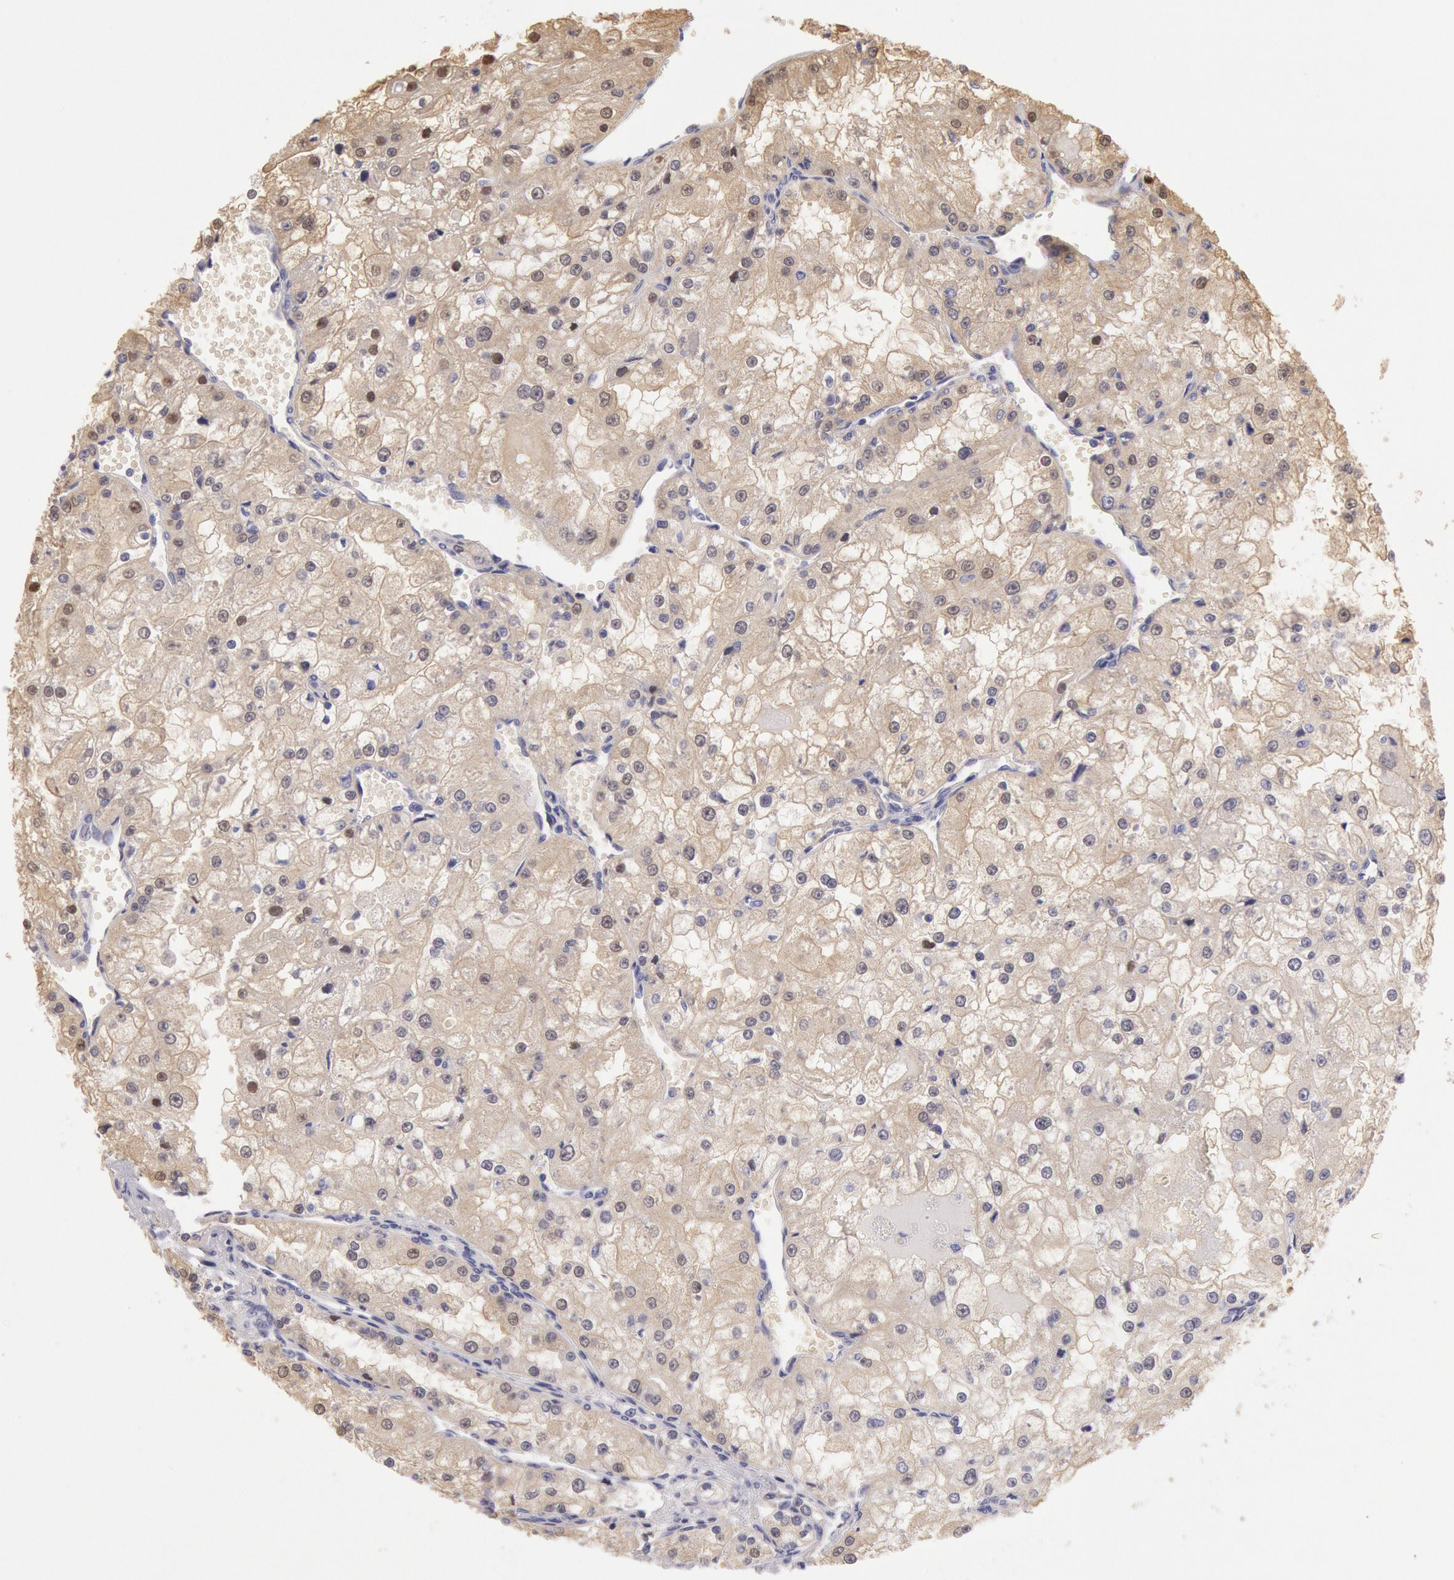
{"staining": {"intensity": "negative", "quantity": "none", "location": "none"}, "tissue": "renal cancer", "cell_type": "Tumor cells", "image_type": "cancer", "snomed": [{"axis": "morphology", "description": "Adenocarcinoma, NOS"}, {"axis": "topography", "description": "Kidney"}], "caption": "Histopathology image shows no significant protein expression in tumor cells of renal cancer (adenocarcinoma). The staining was performed using DAB (3,3'-diaminobenzidine) to visualize the protein expression in brown, while the nuclei were stained in blue with hematoxylin (Magnification: 20x).", "gene": "C1R", "patient": {"sex": "female", "age": 74}}